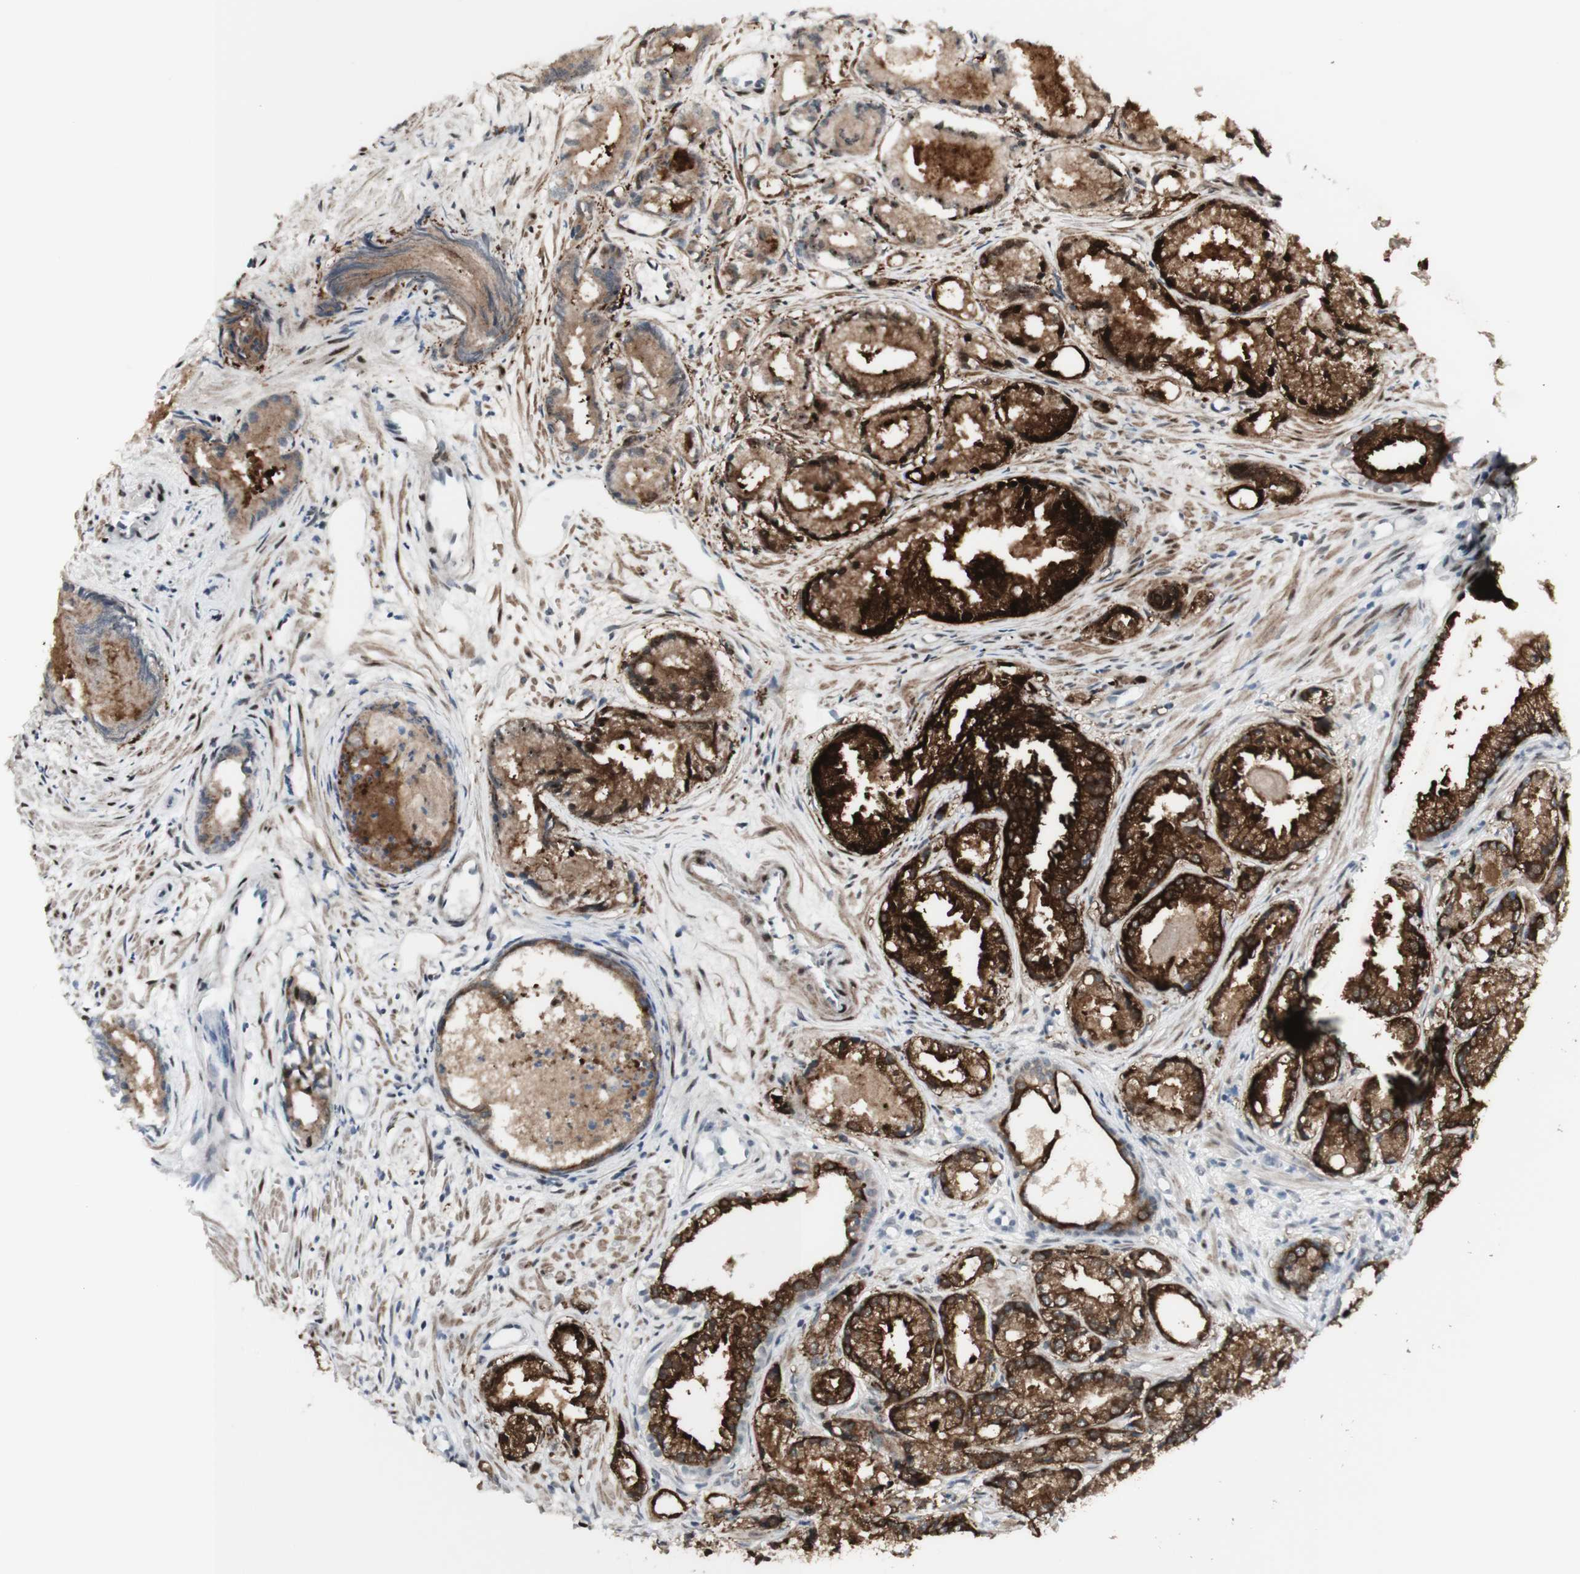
{"staining": {"intensity": "strong", "quantity": ">75%", "location": "cytoplasmic/membranous"}, "tissue": "prostate cancer", "cell_type": "Tumor cells", "image_type": "cancer", "snomed": [{"axis": "morphology", "description": "Adenocarcinoma, Low grade"}, {"axis": "topography", "description": "Prostate"}], "caption": "Prostate cancer (adenocarcinoma (low-grade)) tissue exhibits strong cytoplasmic/membranous staining in about >75% of tumor cells (Brightfield microscopy of DAB IHC at high magnification).", "gene": "C1orf116", "patient": {"sex": "male", "age": 72}}